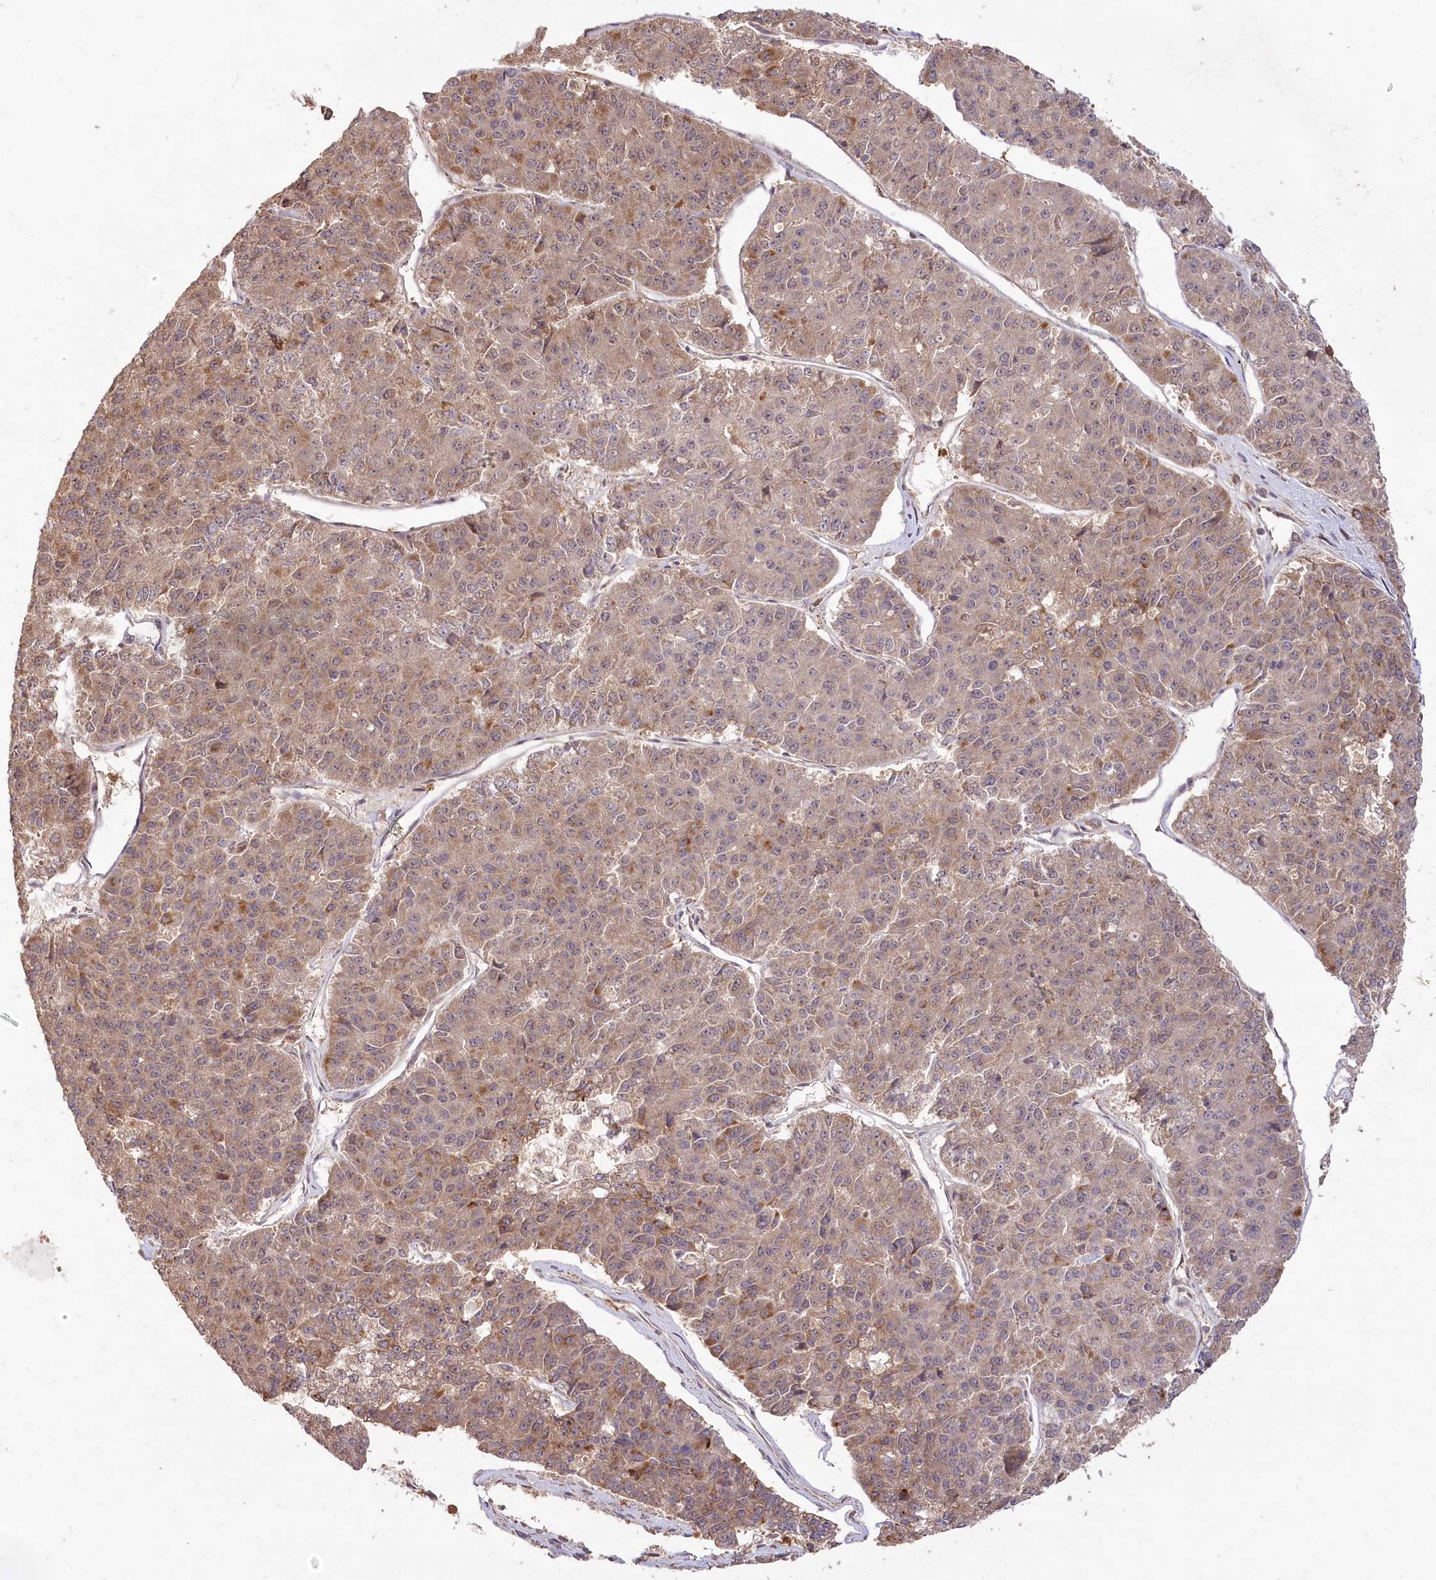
{"staining": {"intensity": "moderate", "quantity": ">75%", "location": "cytoplasmic/membranous"}, "tissue": "pancreatic cancer", "cell_type": "Tumor cells", "image_type": "cancer", "snomed": [{"axis": "morphology", "description": "Adenocarcinoma, NOS"}, {"axis": "topography", "description": "Pancreas"}], "caption": "Approximately >75% of tumor cells in pancreatic adenocarcinoma show moderate cytoplasmic/membranous protein expression as visualized by brown immunohistochemical staining.", "gene": "IRAK1BP1", "patient": {"sex": "male", "age": 50}}